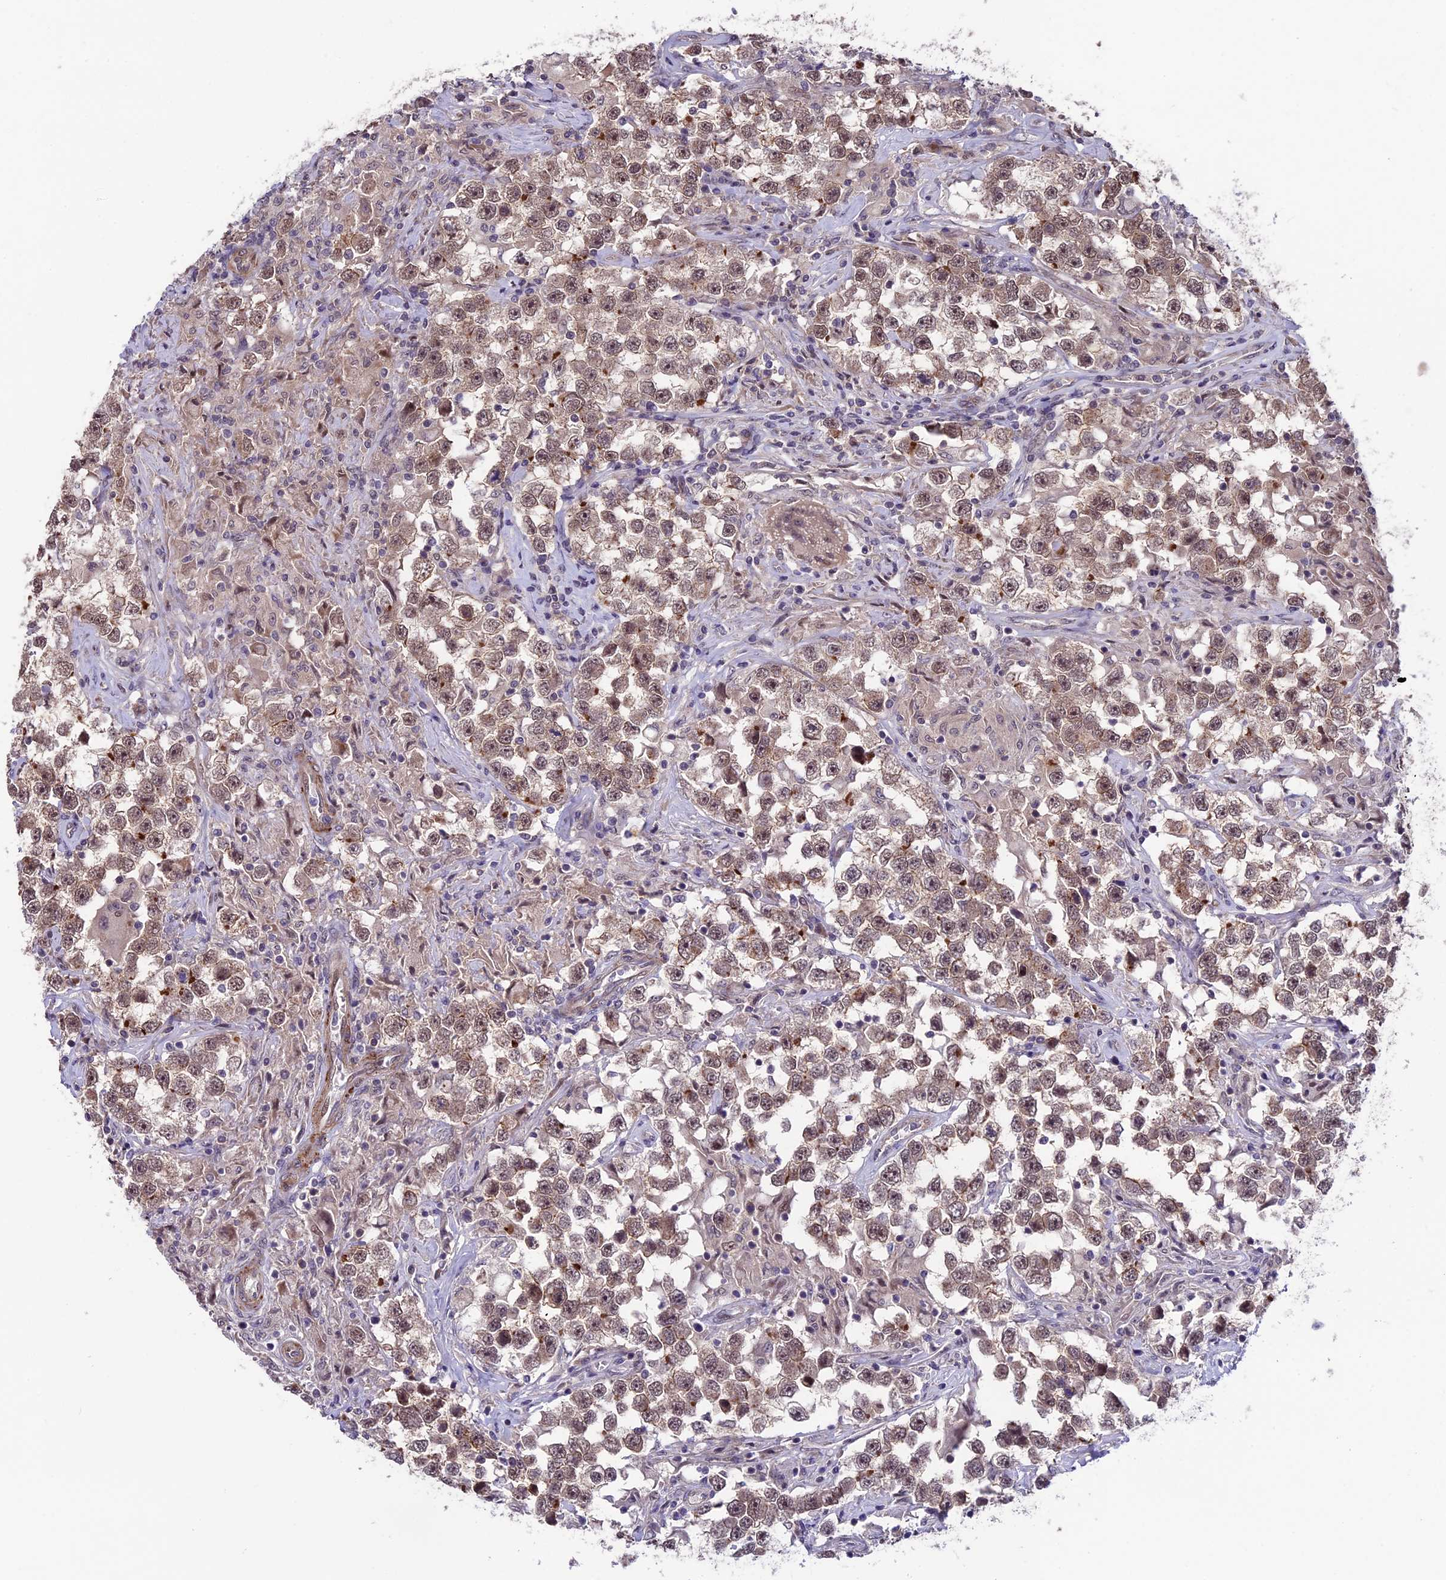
{"staining": {"intensity": "weak", "quantity": ">75%", "location": "cytoplasmic/membranous"}, "tissue": "testis cancer", "cell_type": "Tumor cells", "image_type": "cancer", "snomed": [{"axis": "morphology", "description": "Seminoma, NOS"}, {"axis": "topography", "description": "Testis"}], "caption": "Protein staining displays weak cytoplasmic/membranous staining in about >75% of tumor cells in testis seminoma.", "gene": "SIPA1L3", "patient": {"sex": "male", "age": 46}}